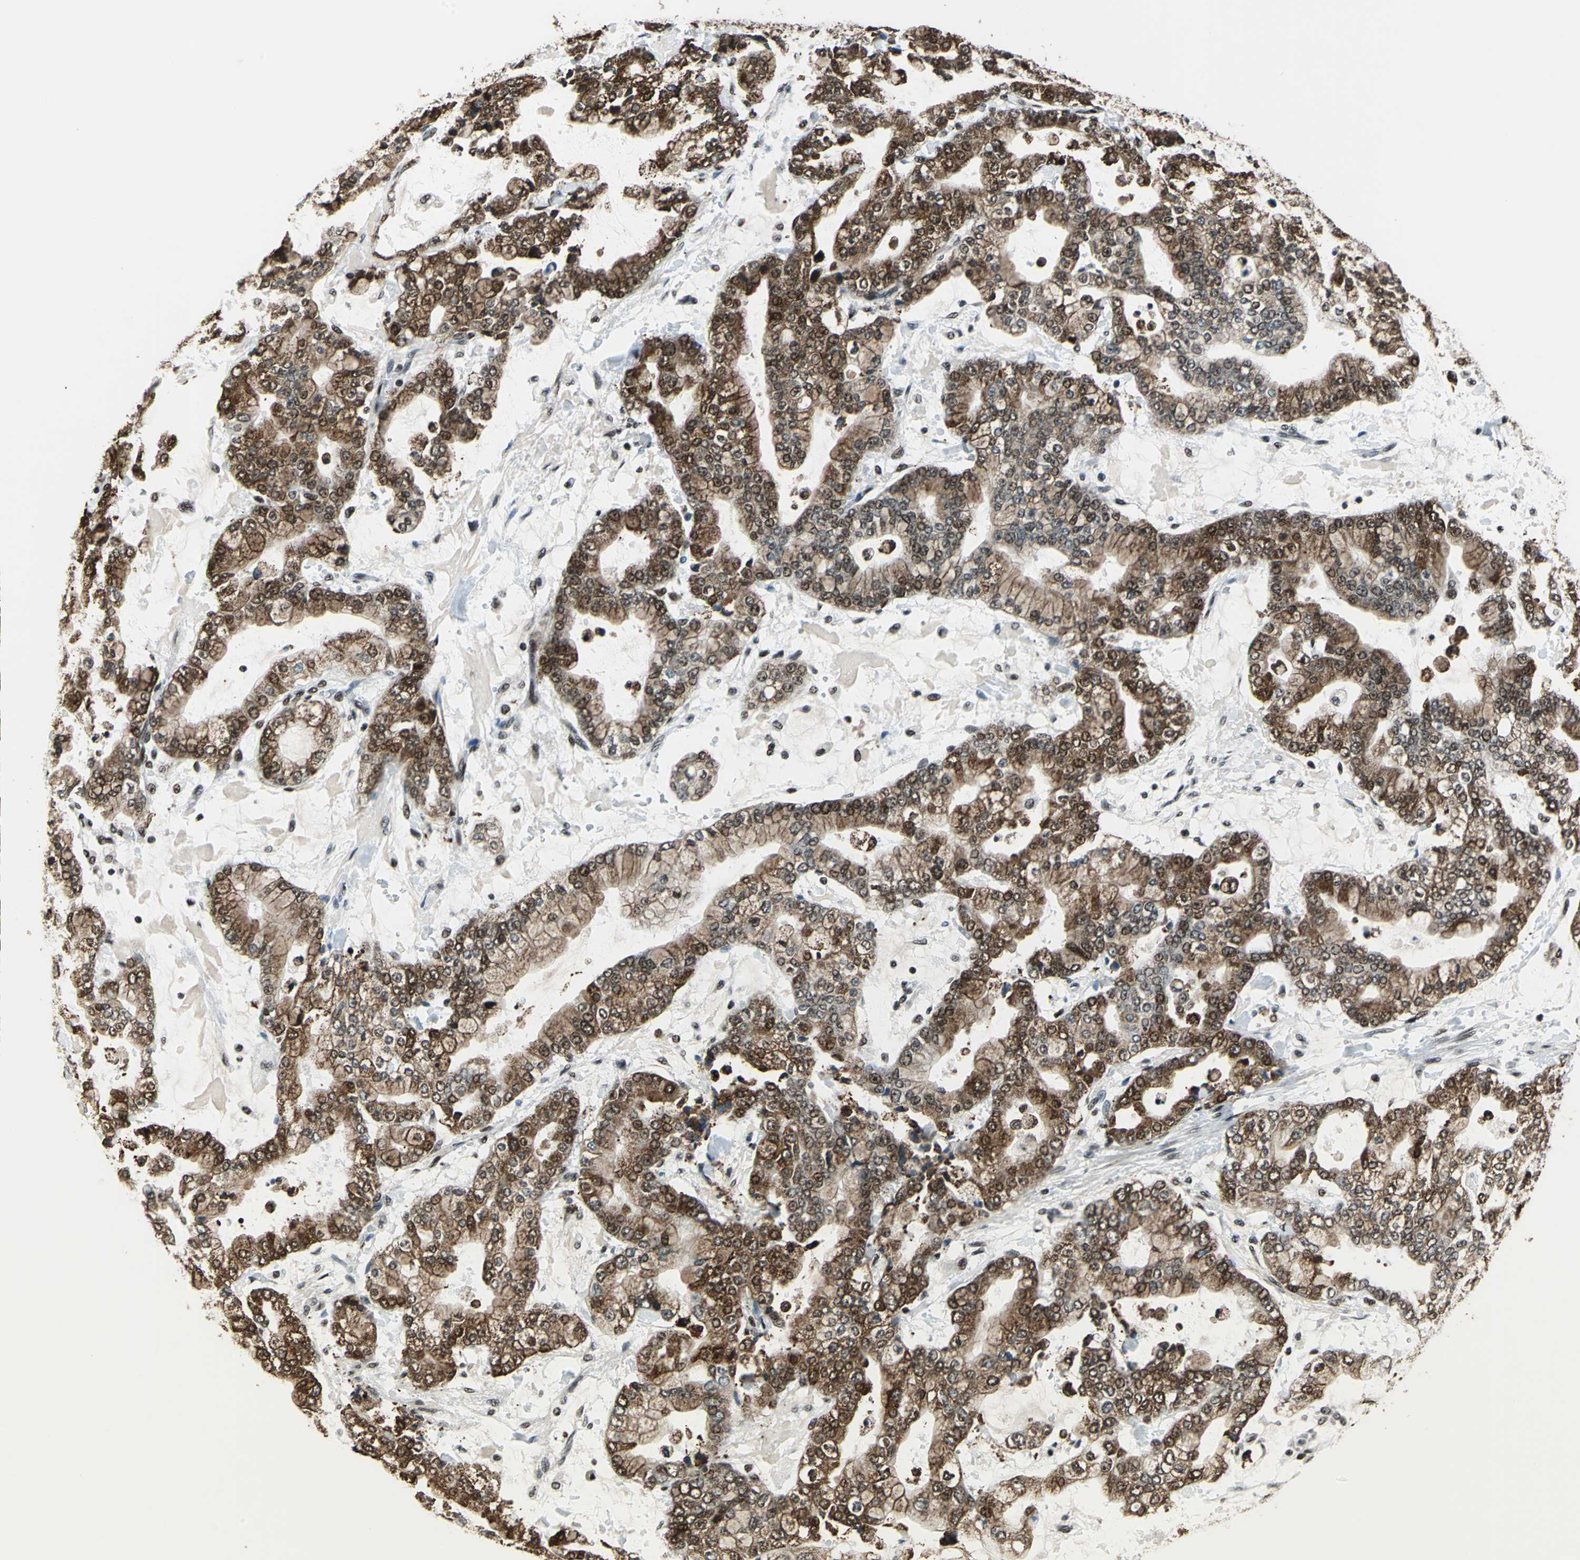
{"staining": {"intensity": "moderate", "quantity": ">75%", "location": "cytoplasmic/membranous,nuclear"}, "tissue": "stomach cancer", "cell_type": "Tumor cells", "image_type": "cancer", "snomed": [{"axis": "morphology", "description": "Adenocarcinoma, NOS"}, {"axis": "topography", "description": "Stomach"}], "caption": "Stomach cancer stained for a protein (brown) displays moderate cytoplasmic/membranous and nuclear positive staining in approximately >75% of tumor cells.", "gene": "BCLAF1", "patient": {"sex": "male", "age": 76}}